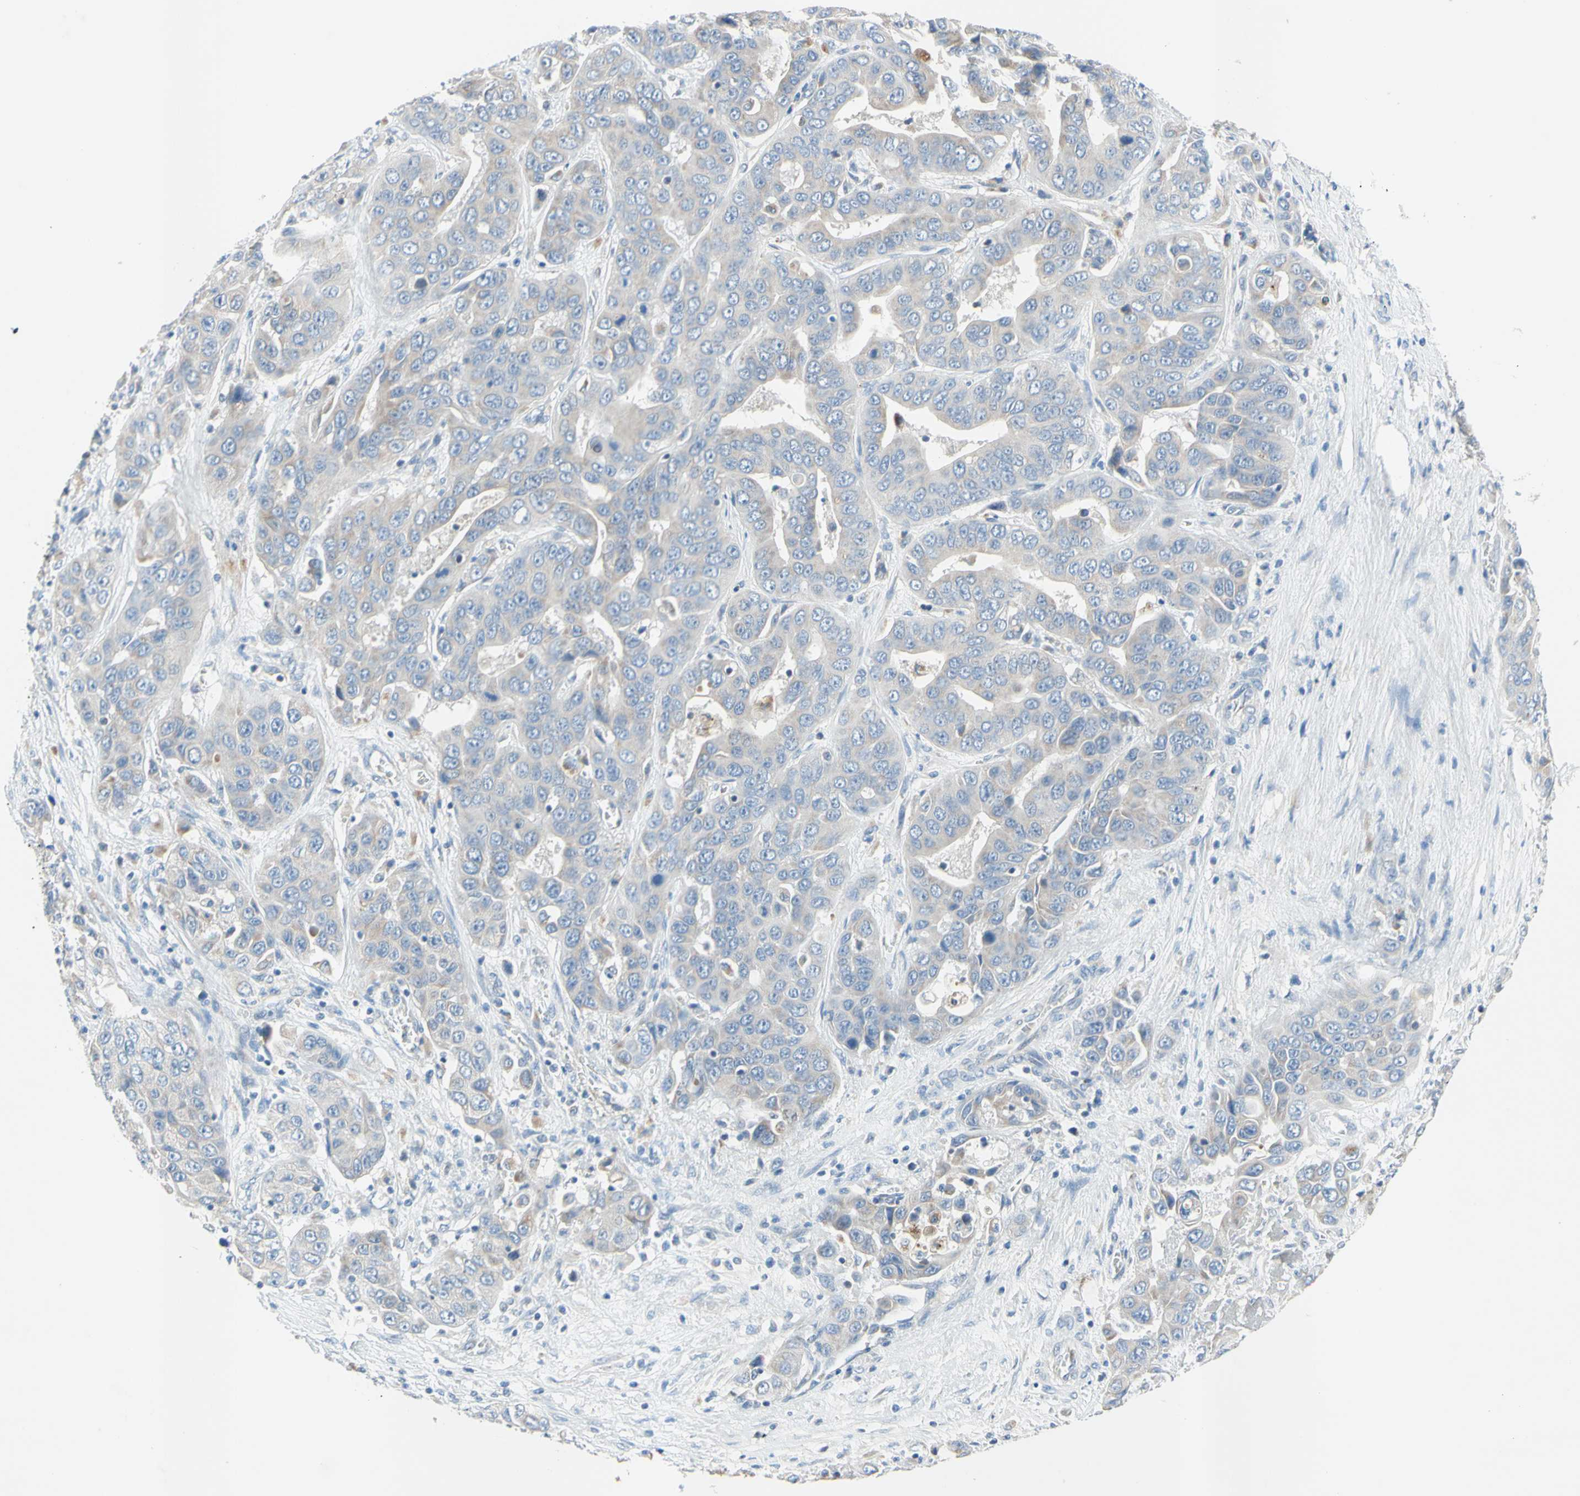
{"staining": {"intensity": "weak", "quantity": "25%-75%", "location": "cytoplasmic/membranous"}, "tissue": "liver cancer", "cell_type": "Tumor cells", "image_type": "cancer", "snomed": [{"axis": "morphology", "description": "Cholangiocarcinoma"}, {"axis": "topography", "description": "Liver"}], "caption": "Human liver cholangiocarcinoma stained with a protein marker shows weak staining in tumor cells.", "gene": "MFF", "patient": {"sex": "female", "age": 52}}